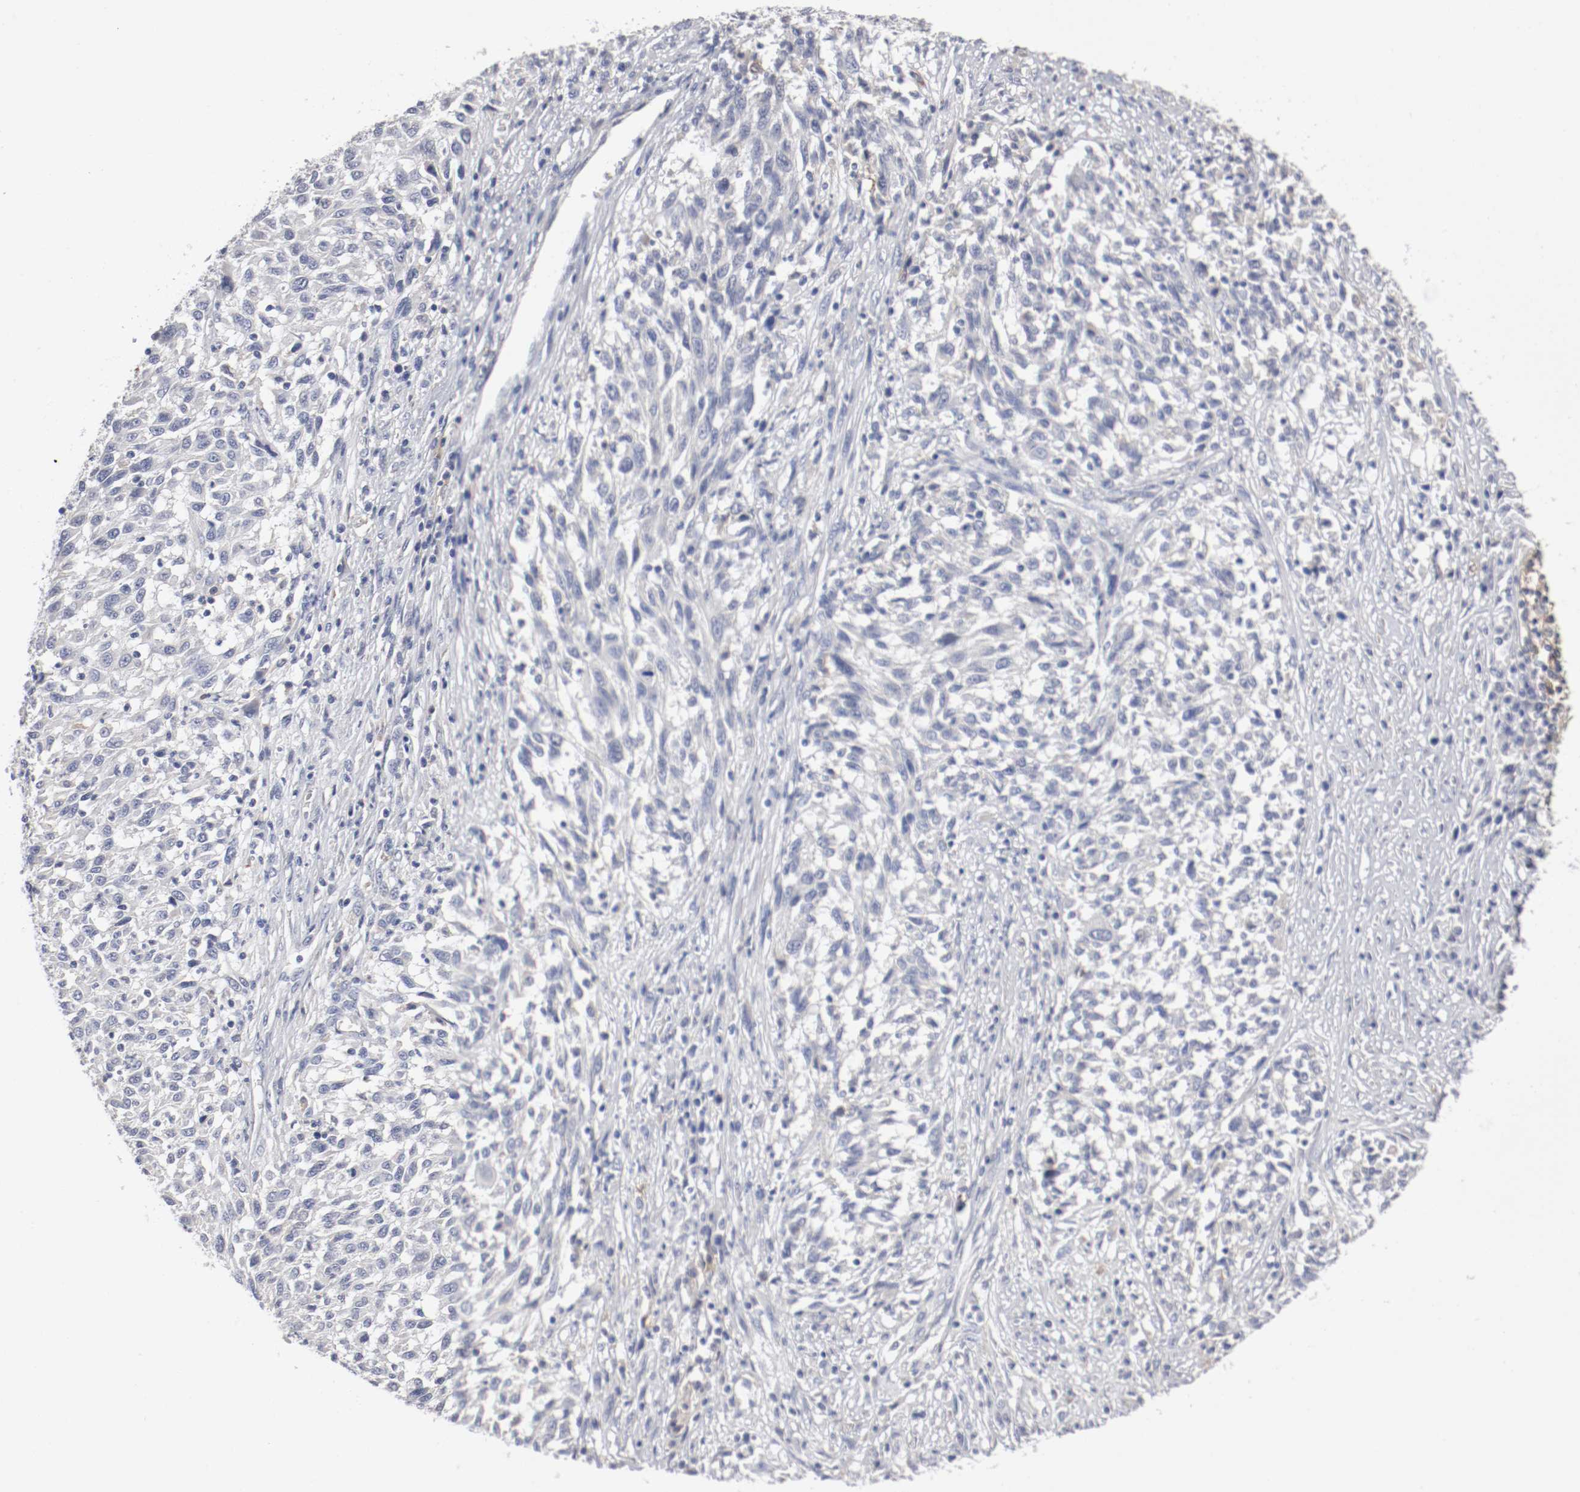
{"staining": {"intensity": "negative", "quantity": "none", "location": "none"}, "tissue": "melanoma", "cell_type": "Tumor cells", "image_type": "cancer", "snomed": [{"axis": "morphology", "description": "Malignant melanoma, Metastatic site"}, {"axis": "topography", "description": "Lymph node"}], "caption": "Protein analysis of malignant melanoma (metastatic site) exhibits no significant staining in tumor cells.", "gene": "FGFBP1", "patient": {"sex": "male", "age": 61}}